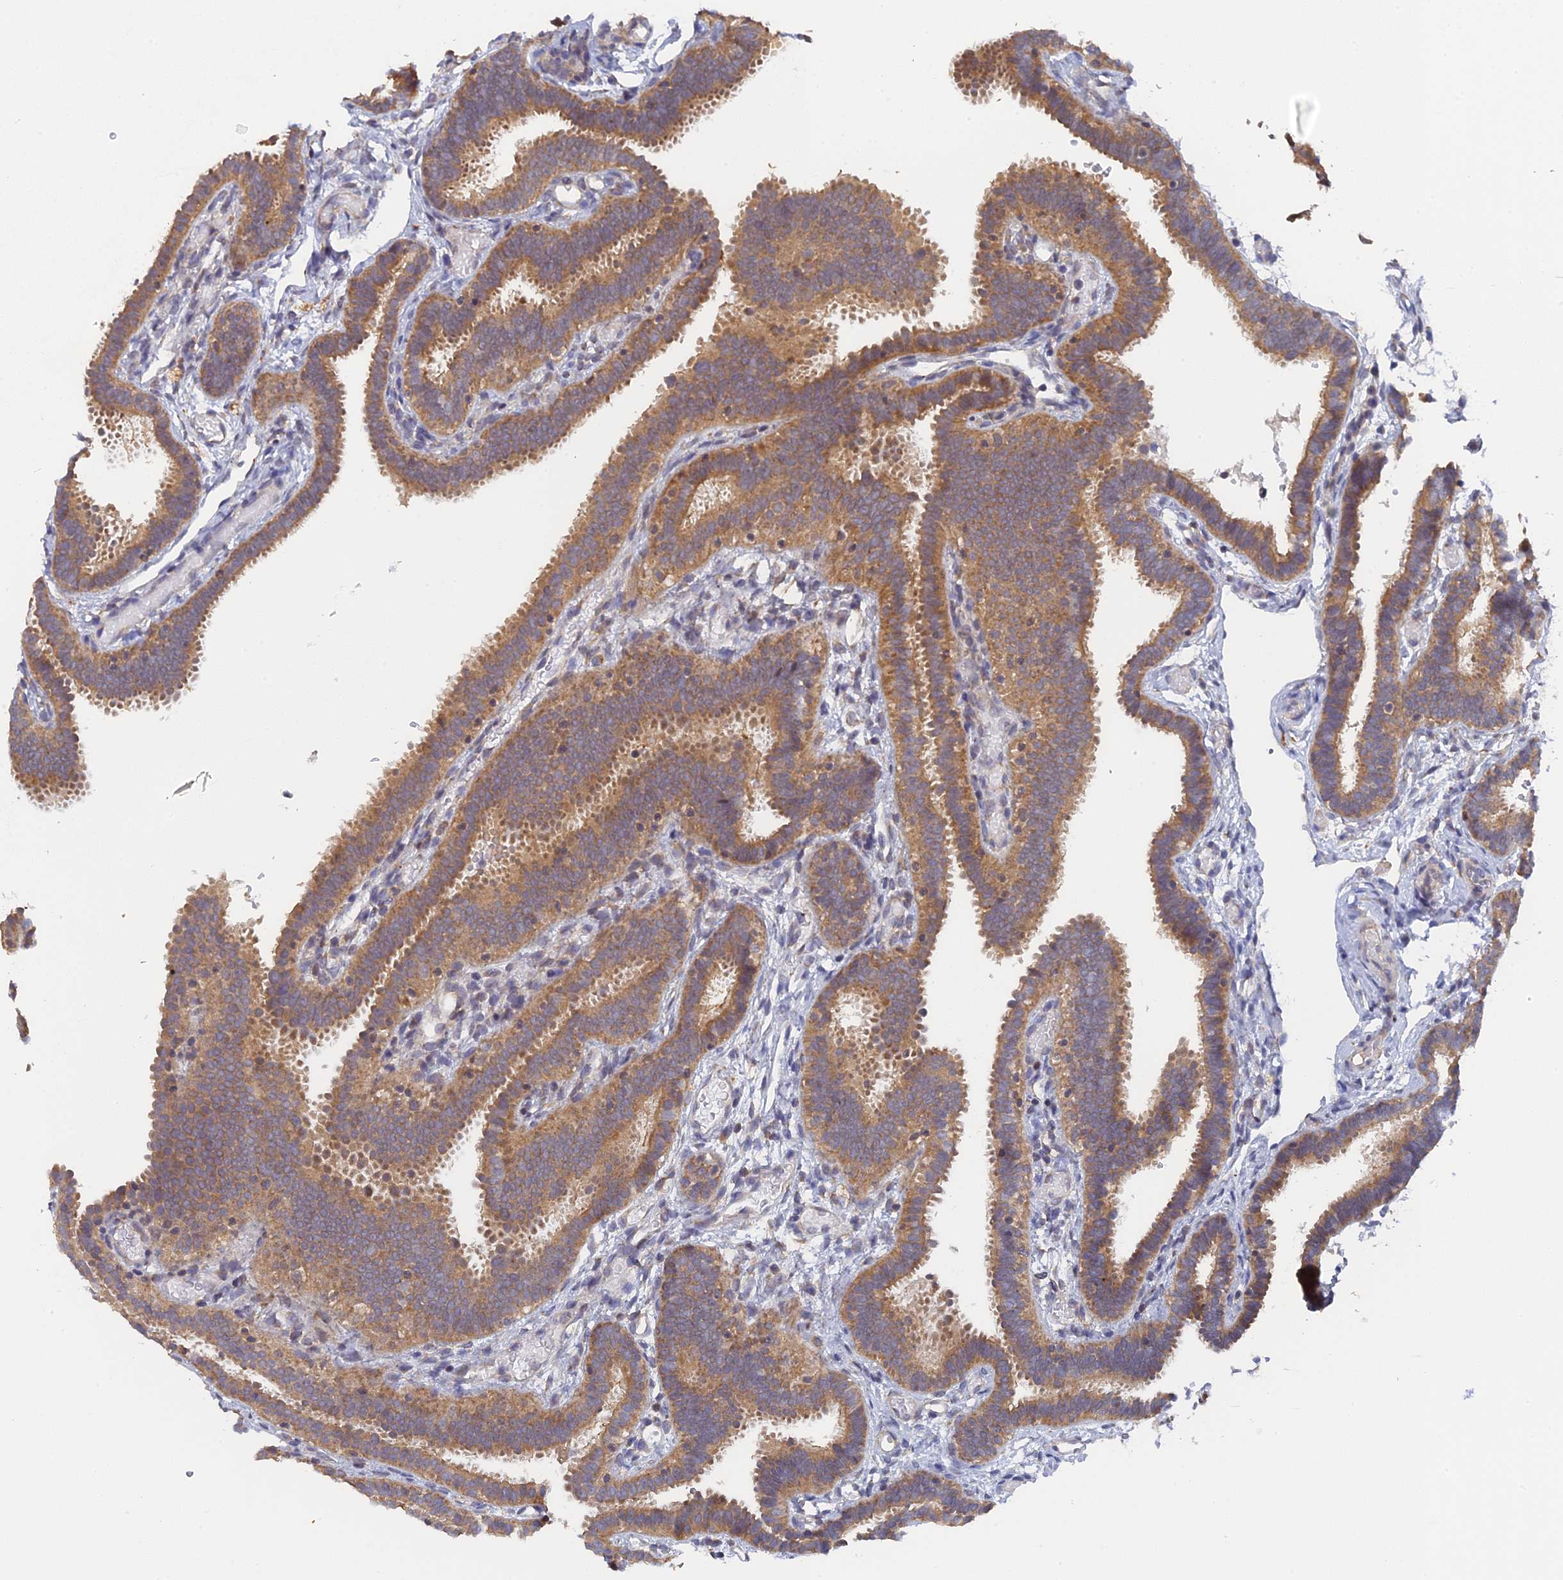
{"staining": {"intensity": "moderate", "quantity": ">75%", "location": "cytoplasmic/membranous,nuclear"}, "tissue": "fallopian tube", "cell_type": "Glandular cells", "image_type": "normal", "snomed": [{"axis": "morphology", "description": "Normal tissue, NOS"}, {"axis": "topography", "description": "Fallopian tube"}], "caption": "Approximately >75% of glandular cells in unremarkable fallopian tube reveal moderate cytoplasmic/membranous,nuclear protein positivity as visualized by brown immunohistochemical staining.", "gene": "MIGA2", "patient": {"sex": "female", "age": 37}}